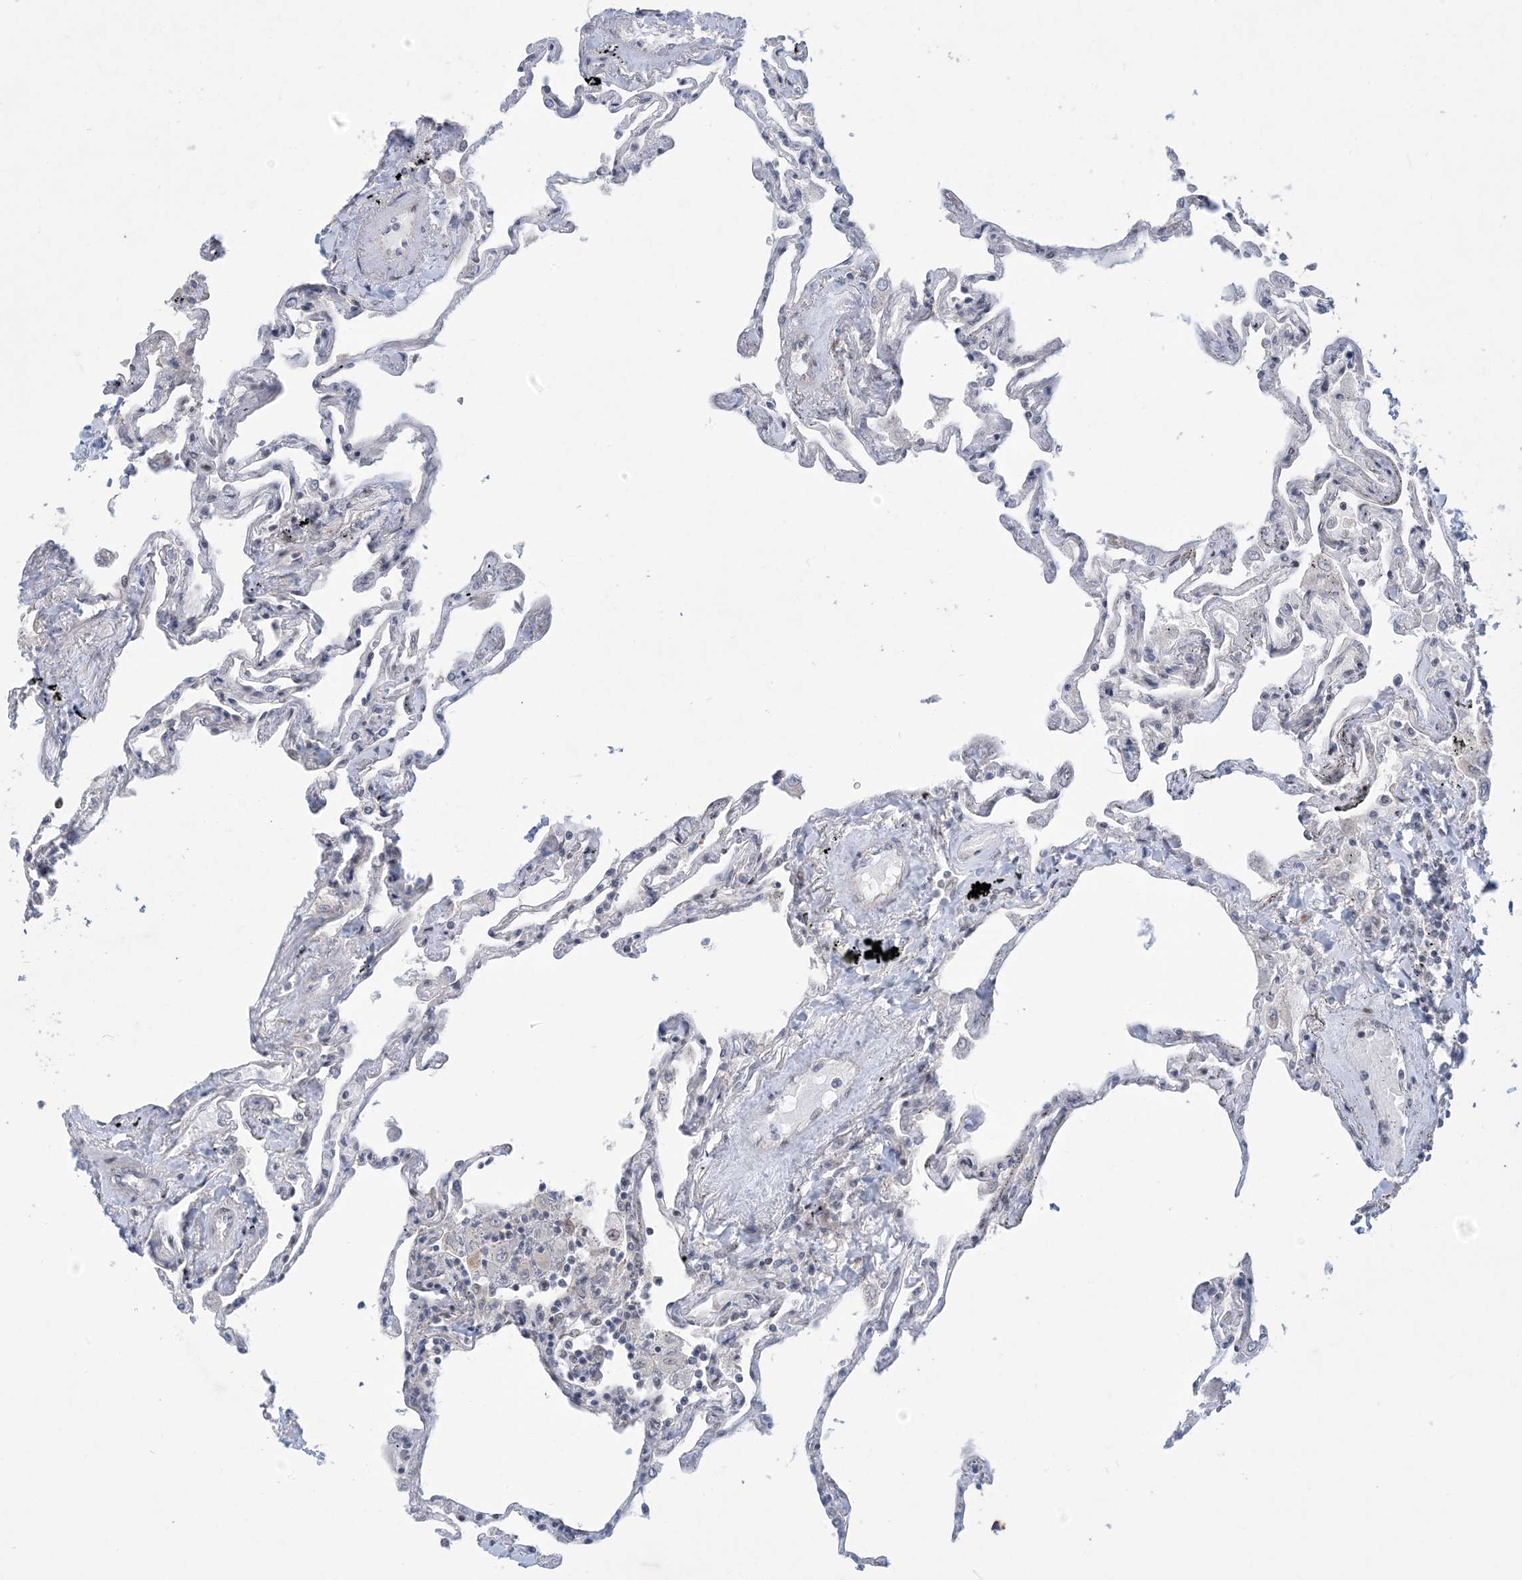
{"staining": {"intensity": "negative", "quantity": "none", "location": "none"}, "tissue": "lung", "cell_type": "Alveolar cells", "image_type": "normal", "snomed": [{"axis": "morphology", "description": "Normal tissue, NOS"}, {"axis": "topography", "description": "Lung"}], "caption": "Image shows no significant protein positivity in alveolar cells of benign lung. (Stains: DAB immunohistochemistry (IHC) with hematoxylin counter stain, Microscopy: brightfield microscopy at high magnification).", "gene": "FAM9B", "patient": {"sex": "female", "age": 67}}